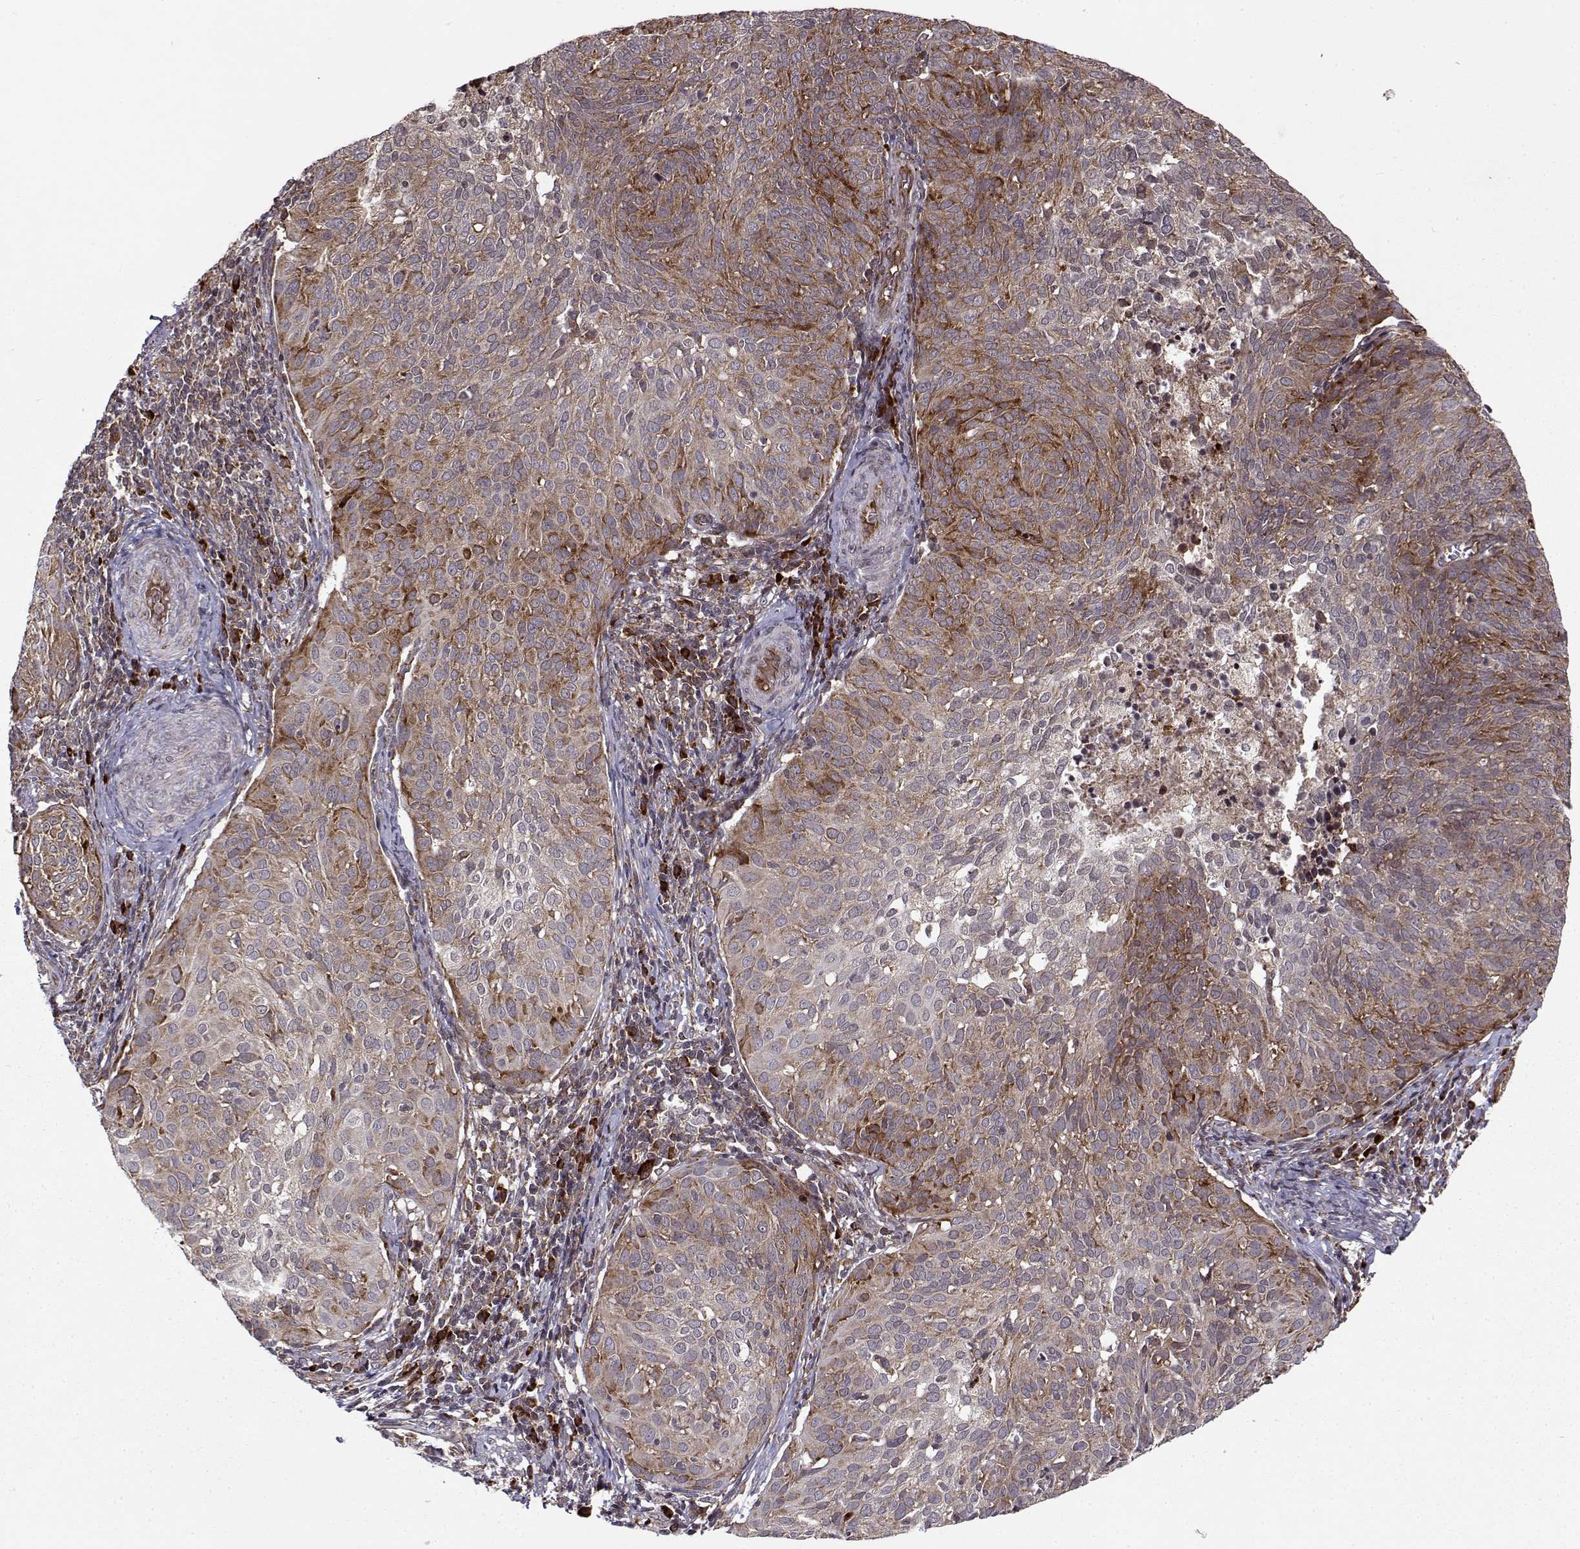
{"staining": {"intensity": "strong", "quantity": "<25%", "location": "cytoplasmic/membranous"}, "tissue": "cervical cancer", "cell_type": "Tumor cells", "image_type": "cancer", "snomed": [{"axis": "morphology", "description": "Squamous cell carcinoma, NOS"}, {"axis": "topography", "description": "Cervix"}], "caption": "DAB (3,3'-diaminobenzidine) immunohistochemical staining of cervical cancer reveals strong cytoplasmic/membranous protein expression in approximately <25% of tumor cells.", "gene": "RPL31", "patient": {"sex": "female", "age": 39}}